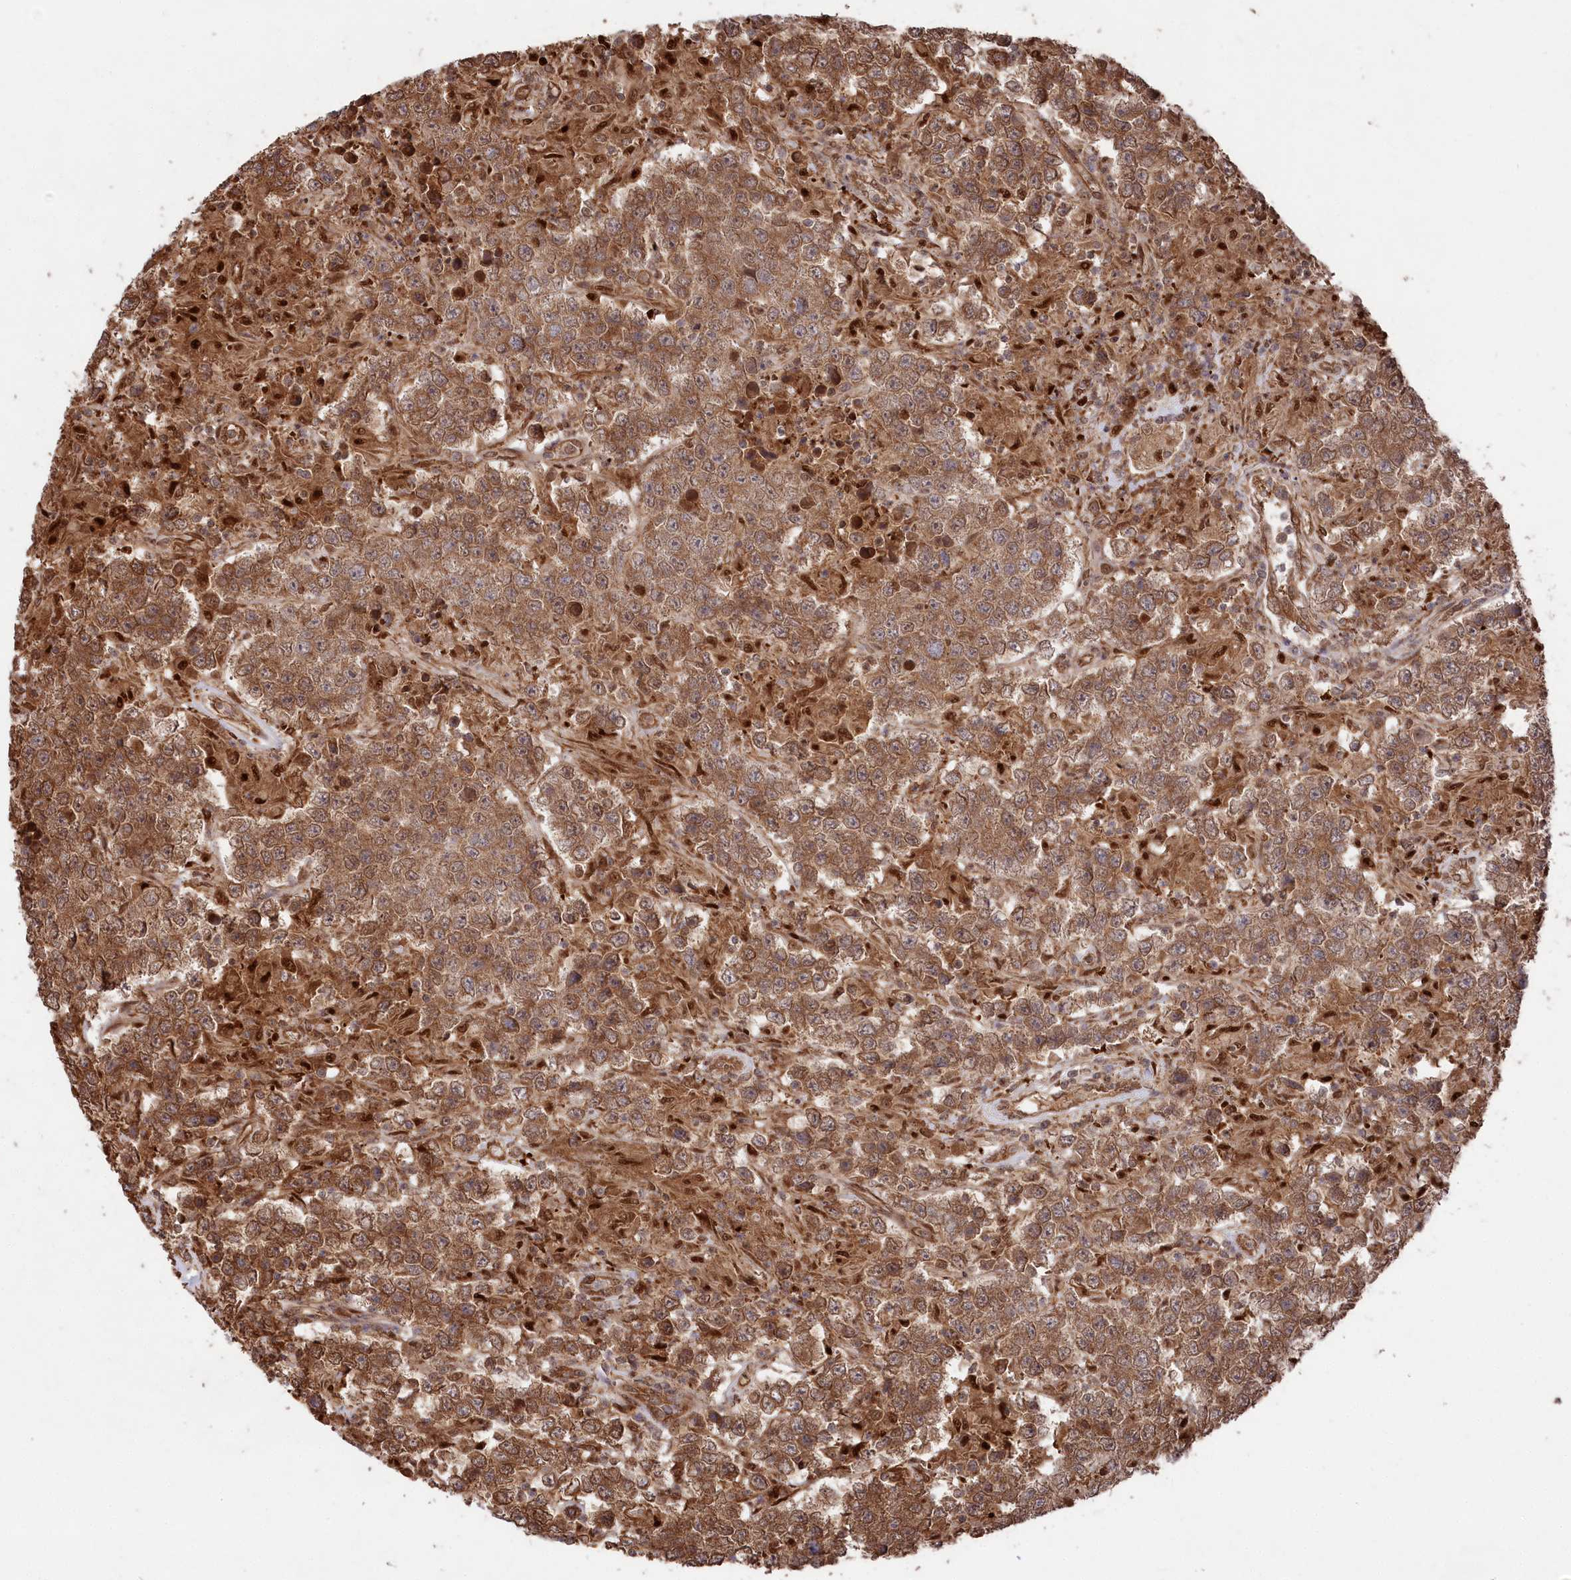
{"staining": {"intensity": "strong", "quantity": ">75%", "location": "cytoplasmic/membranous,nuclear"}, "tissue": "testis cancer", "cell_type": "Tumor cells", "image_type": "cancer", "snomed": [{"axis": "morphology", "description": "Normal tissue, NOS"}, {"axis": "morphology", "description": "Urothelial carcinoma, High grade"}, {"axis": "morphology", "description": "Seminoma, NOS"}, {"axis": "morphology", "description": "Carcinoma, Embryonal, NOS"}, {"axis": "topography", "description": "Urinary bladder"}, {"axis": "topography", "description": "Testis"}], "caption": "DAB immunohistochemical staining of human testis cancer reveals strong cytoplasmic/membranous and nuclear protein expression in approximately >75% of tumor cells.", "gene": "PSMA1", "patient": {"sex": "male", "age": 41}}